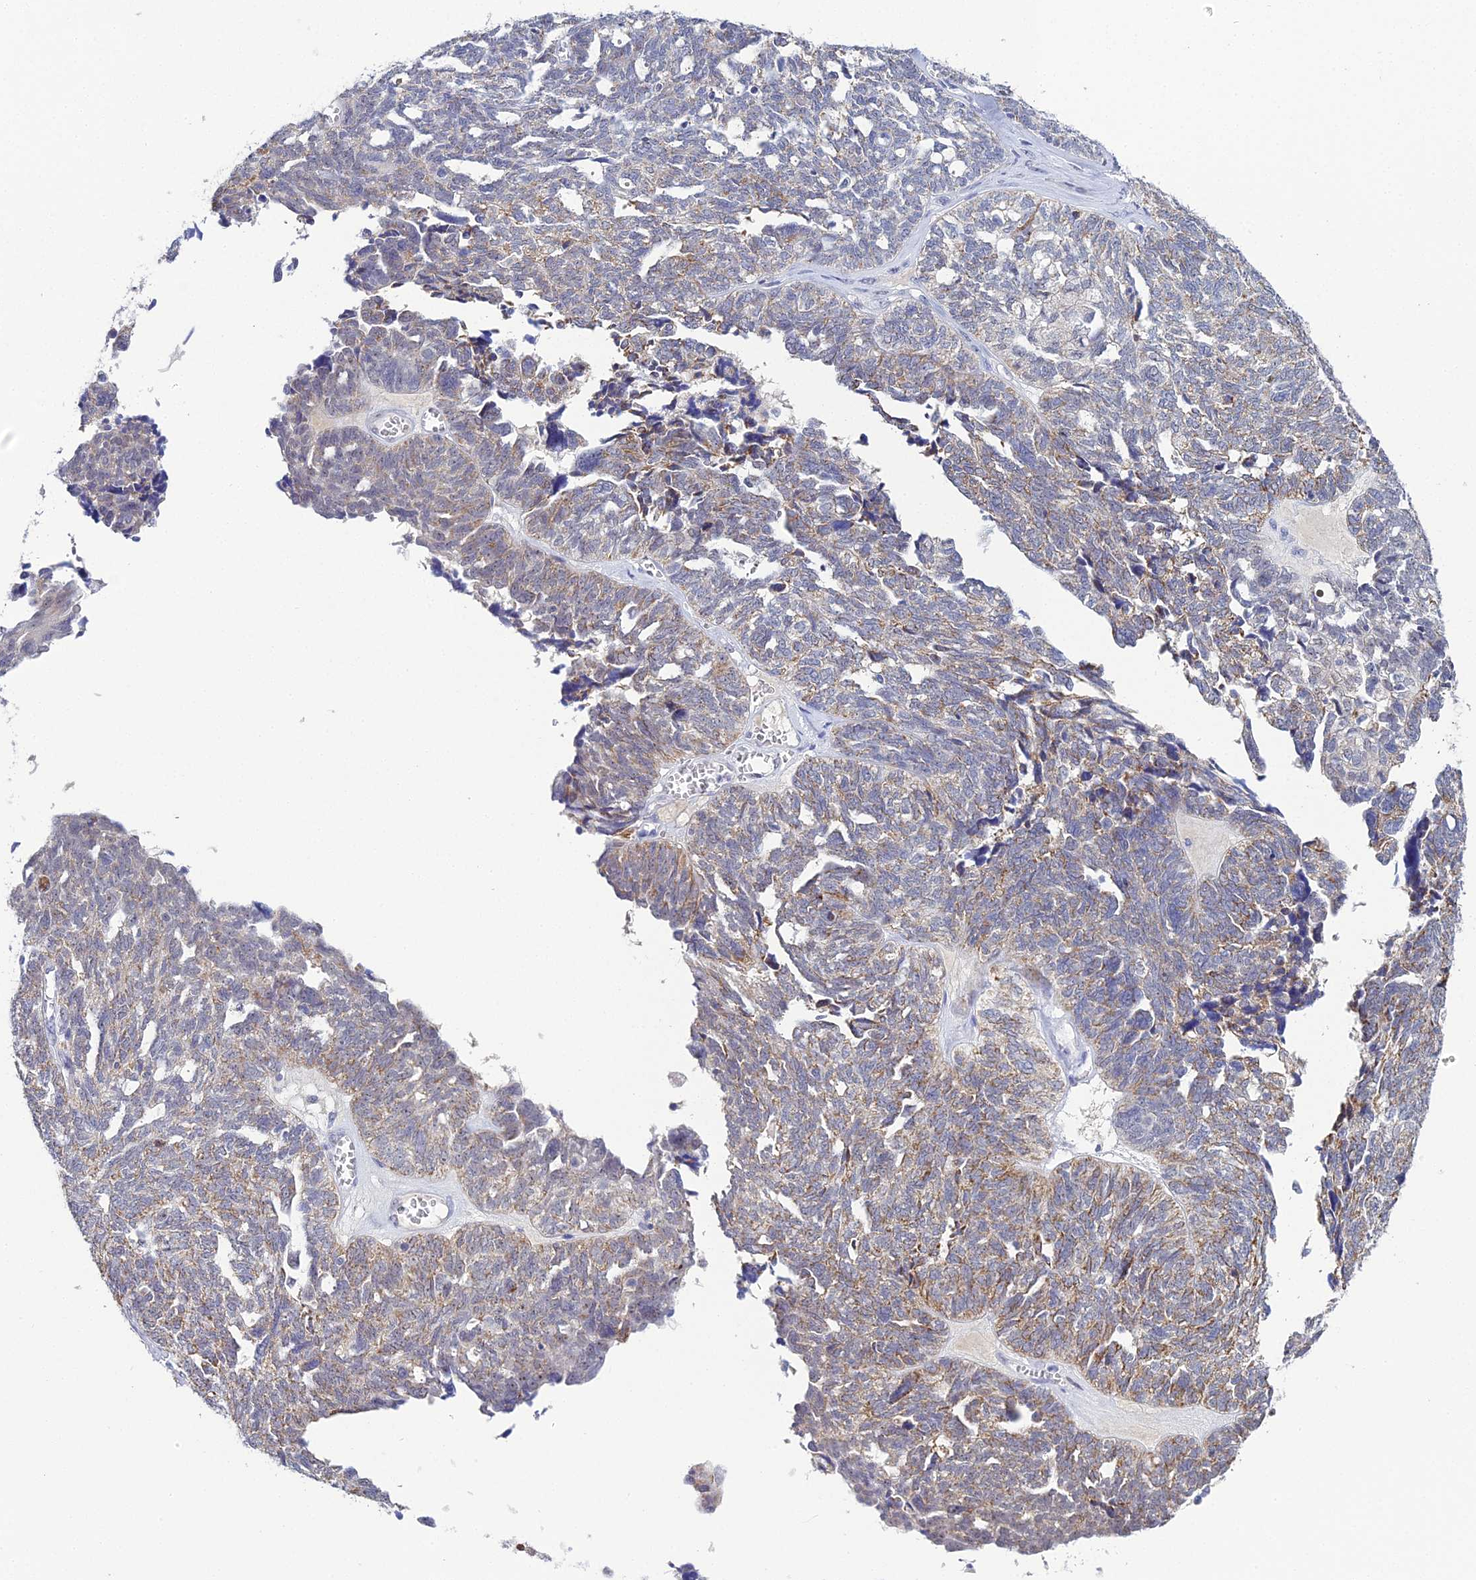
{"staining": {"intensity": "moderate", "quantity": "25%-75%", "location": "cytoplasmic/membranous,nuclear"}, "tissue": "ovarian cancer", "cell_type": "Tumor cells", "image_type": "cancer", "snomed": [{"axis": "morphology", "description": "Cystadenocarcinoma, serous, NOS"}, {"axis": "topography", "description": "Ovary"}], "caption": "Immunohistochemical staining of human ovarian cancer shows moderate cytoplasmic/membranous and nuclear protein staining in approximately 25%-75% of tumor cells.", "gene": "PLPP4", "patient": {"sex": "female", "age": 79}}